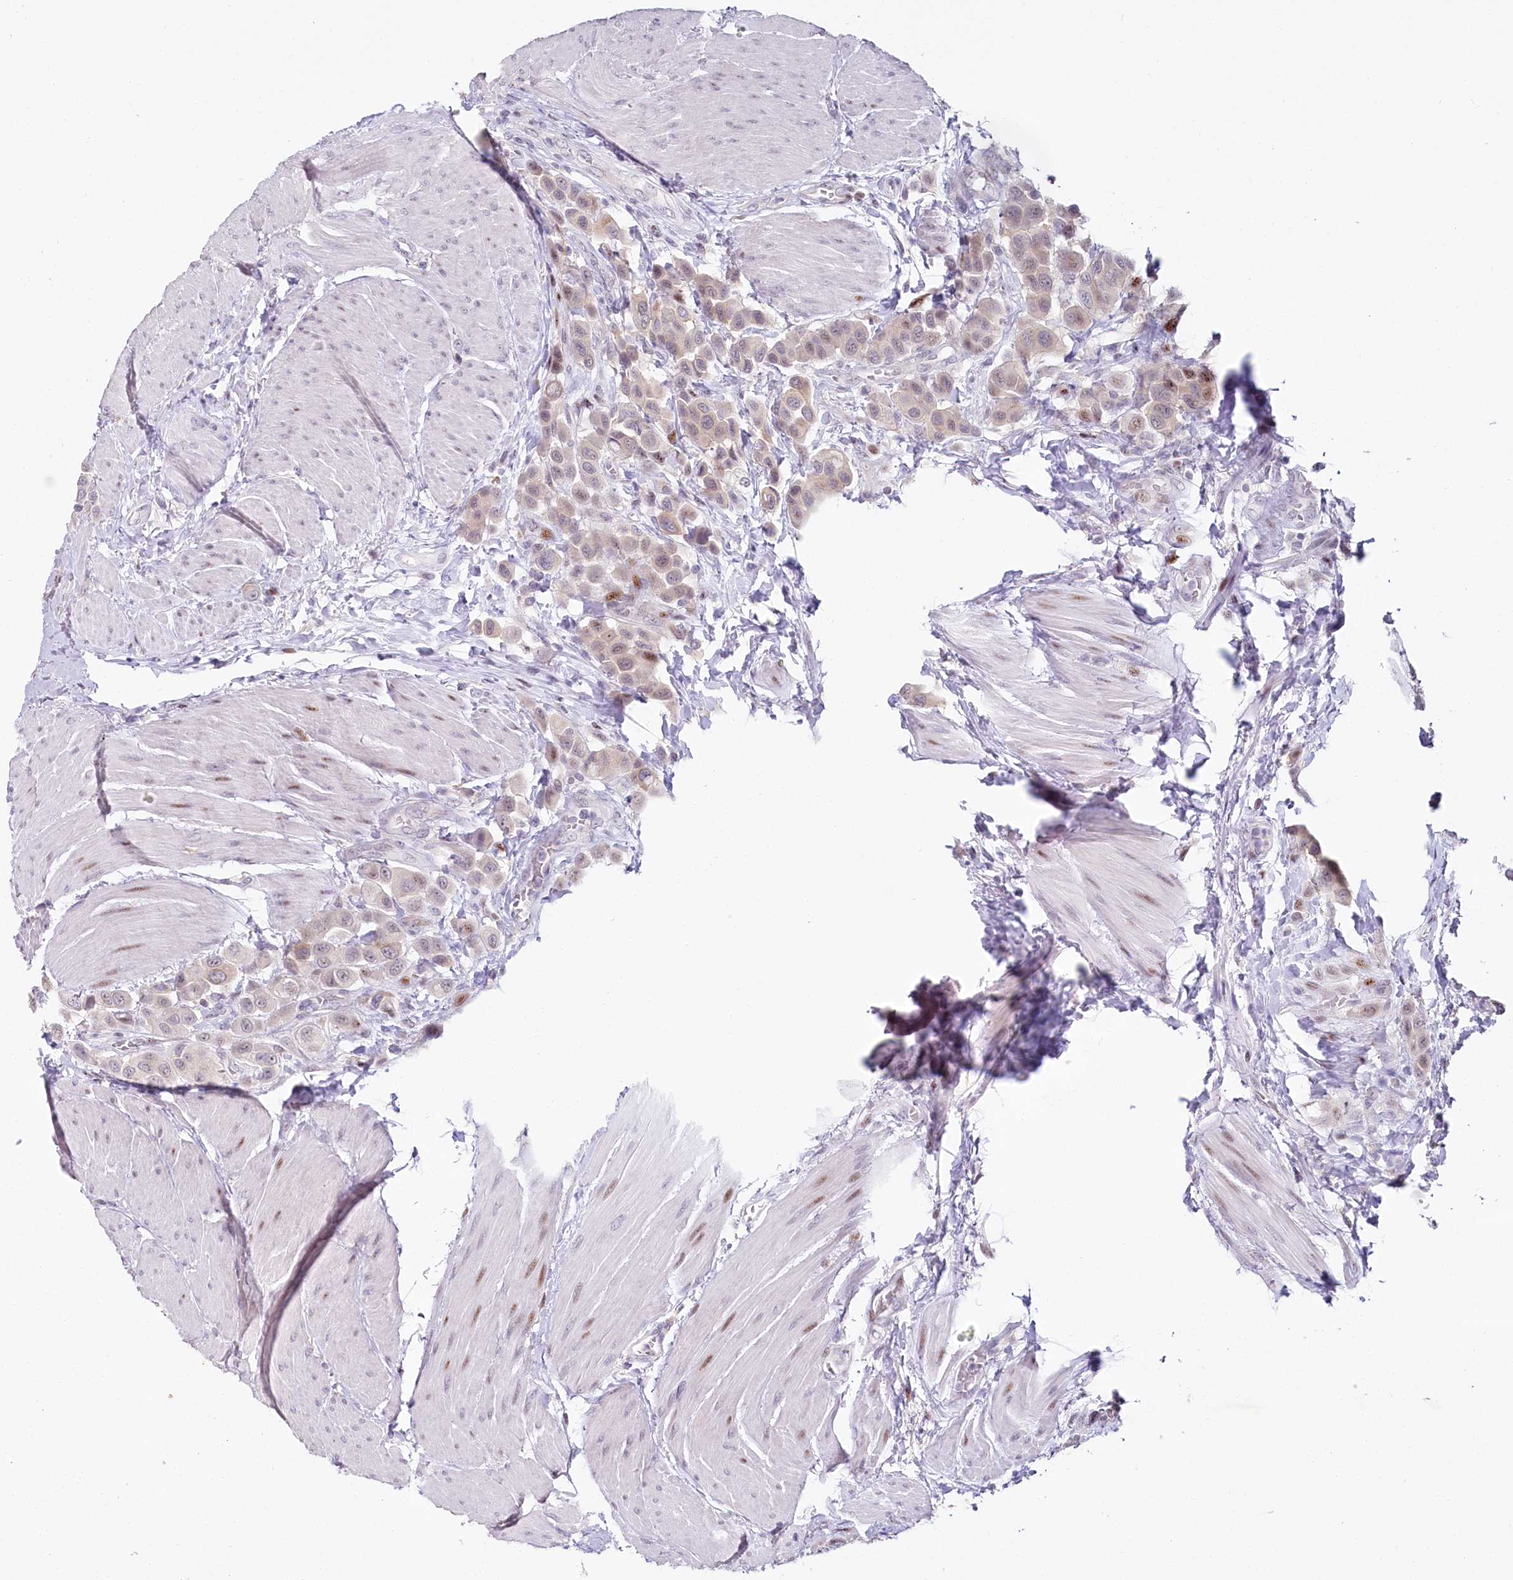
{"staining": {"intensity": "weak", "quantity": "<25%", "location": "nuclear"}, "tissue": "urothelial cancer", "cell_type": "Tumor cells", "image_type": "cancer", "snomed": [{"axis": "morphology", "description": "Urothelial carcinoma, High grade"}, {"axis": "topography", "description": "Urinary bladder"}], "caption": "Tumor cells show no significant staining in urothelial cancer.", "gene": "HPD", "patient": {"sex": "male", "age": 50}}